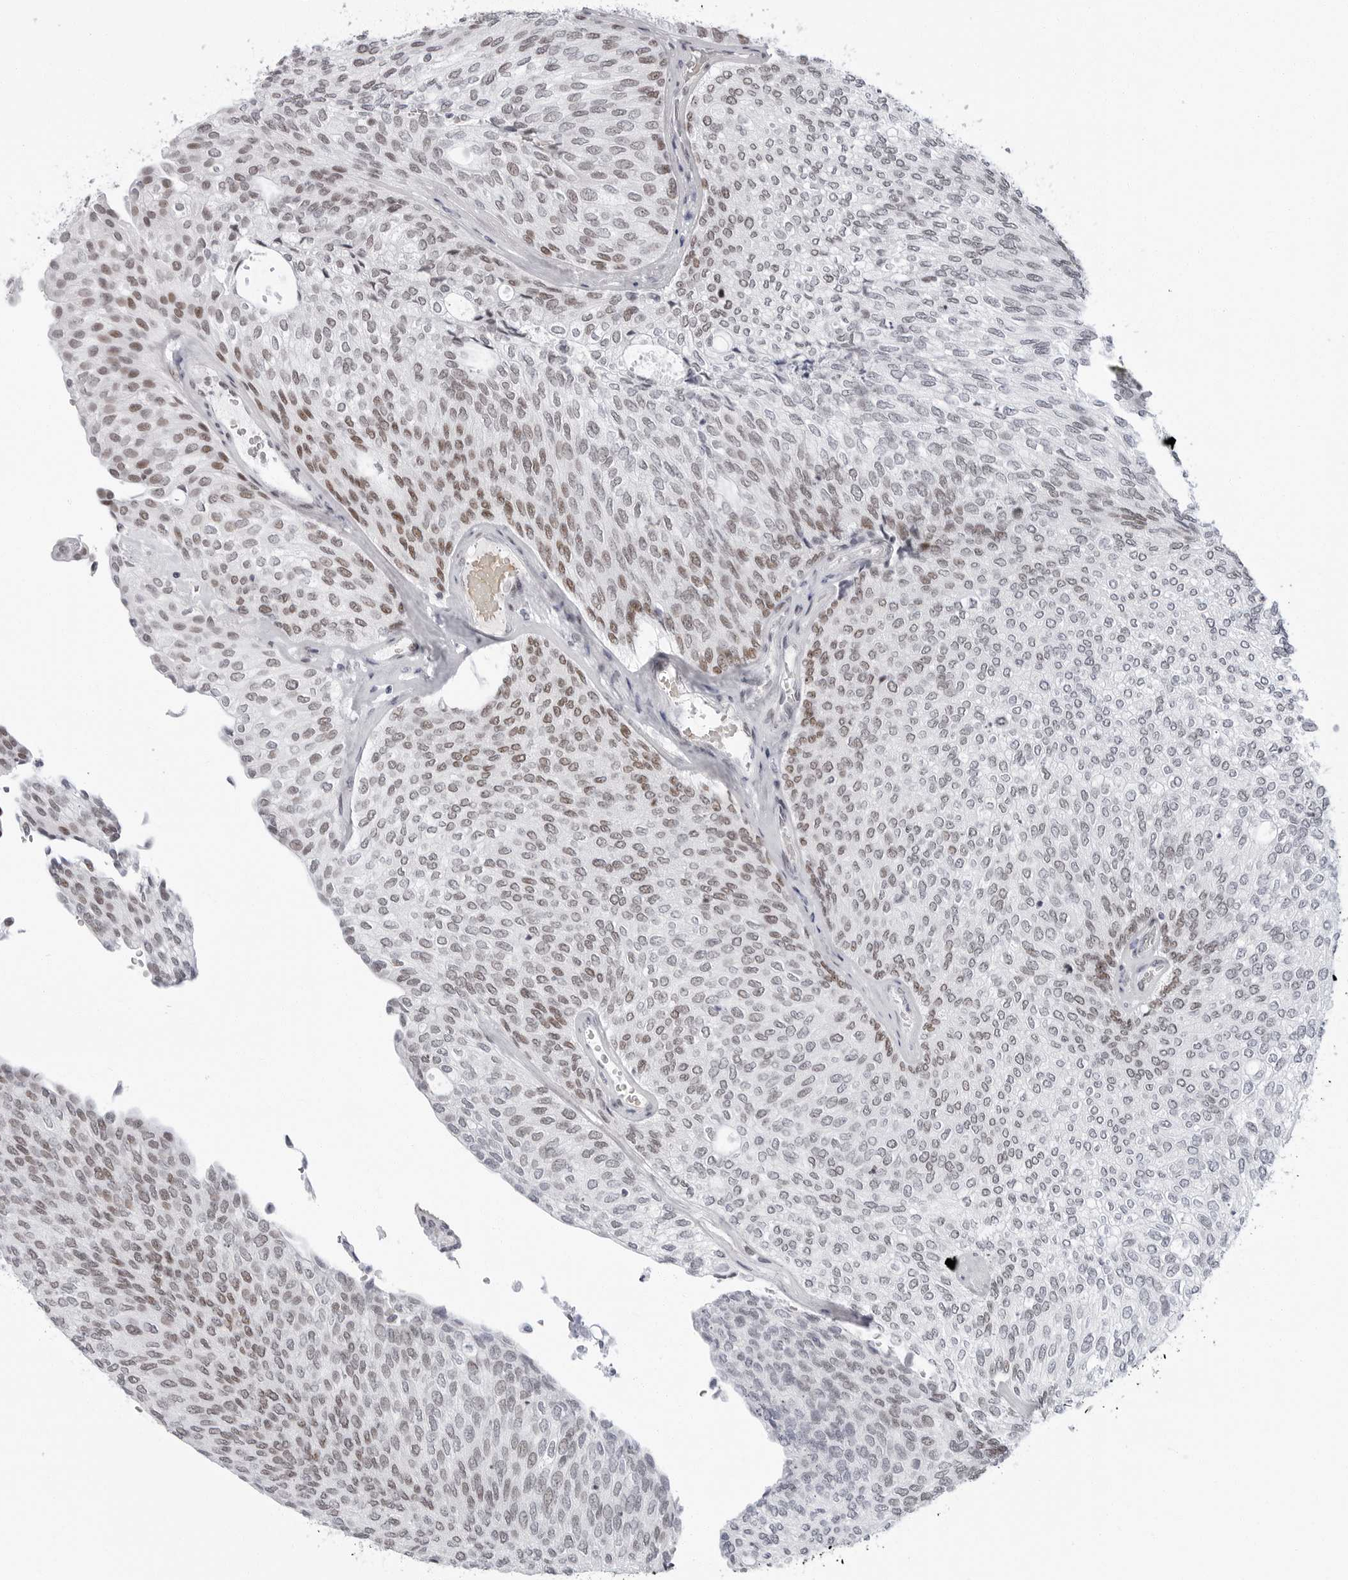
{"staining": {"intensity": "moderate", "quantity": "25%-75%", "location": "nuclear"}, "tissue": "urothelial cancer", "cell_type": "Tumor cells", "image_type": "cancer", "snomed": [{"axis": "morphology", "description": "Urothelial carcinoma, Low grade"}, {"axis": "topography", "description": "Urinary bladder"}], "caption": "Immunohistochemical staining of urothelial cancer reveals medium levels of moderate nuclear protein staining in approximately 25%-75% of tumor cells. (Stains: DAB in brown, nuclei in blue, Microscopy: brightfield microscopy at high magnification).", "gene": "VEZF1", "patient": {"sex": "female", "age": 79}}